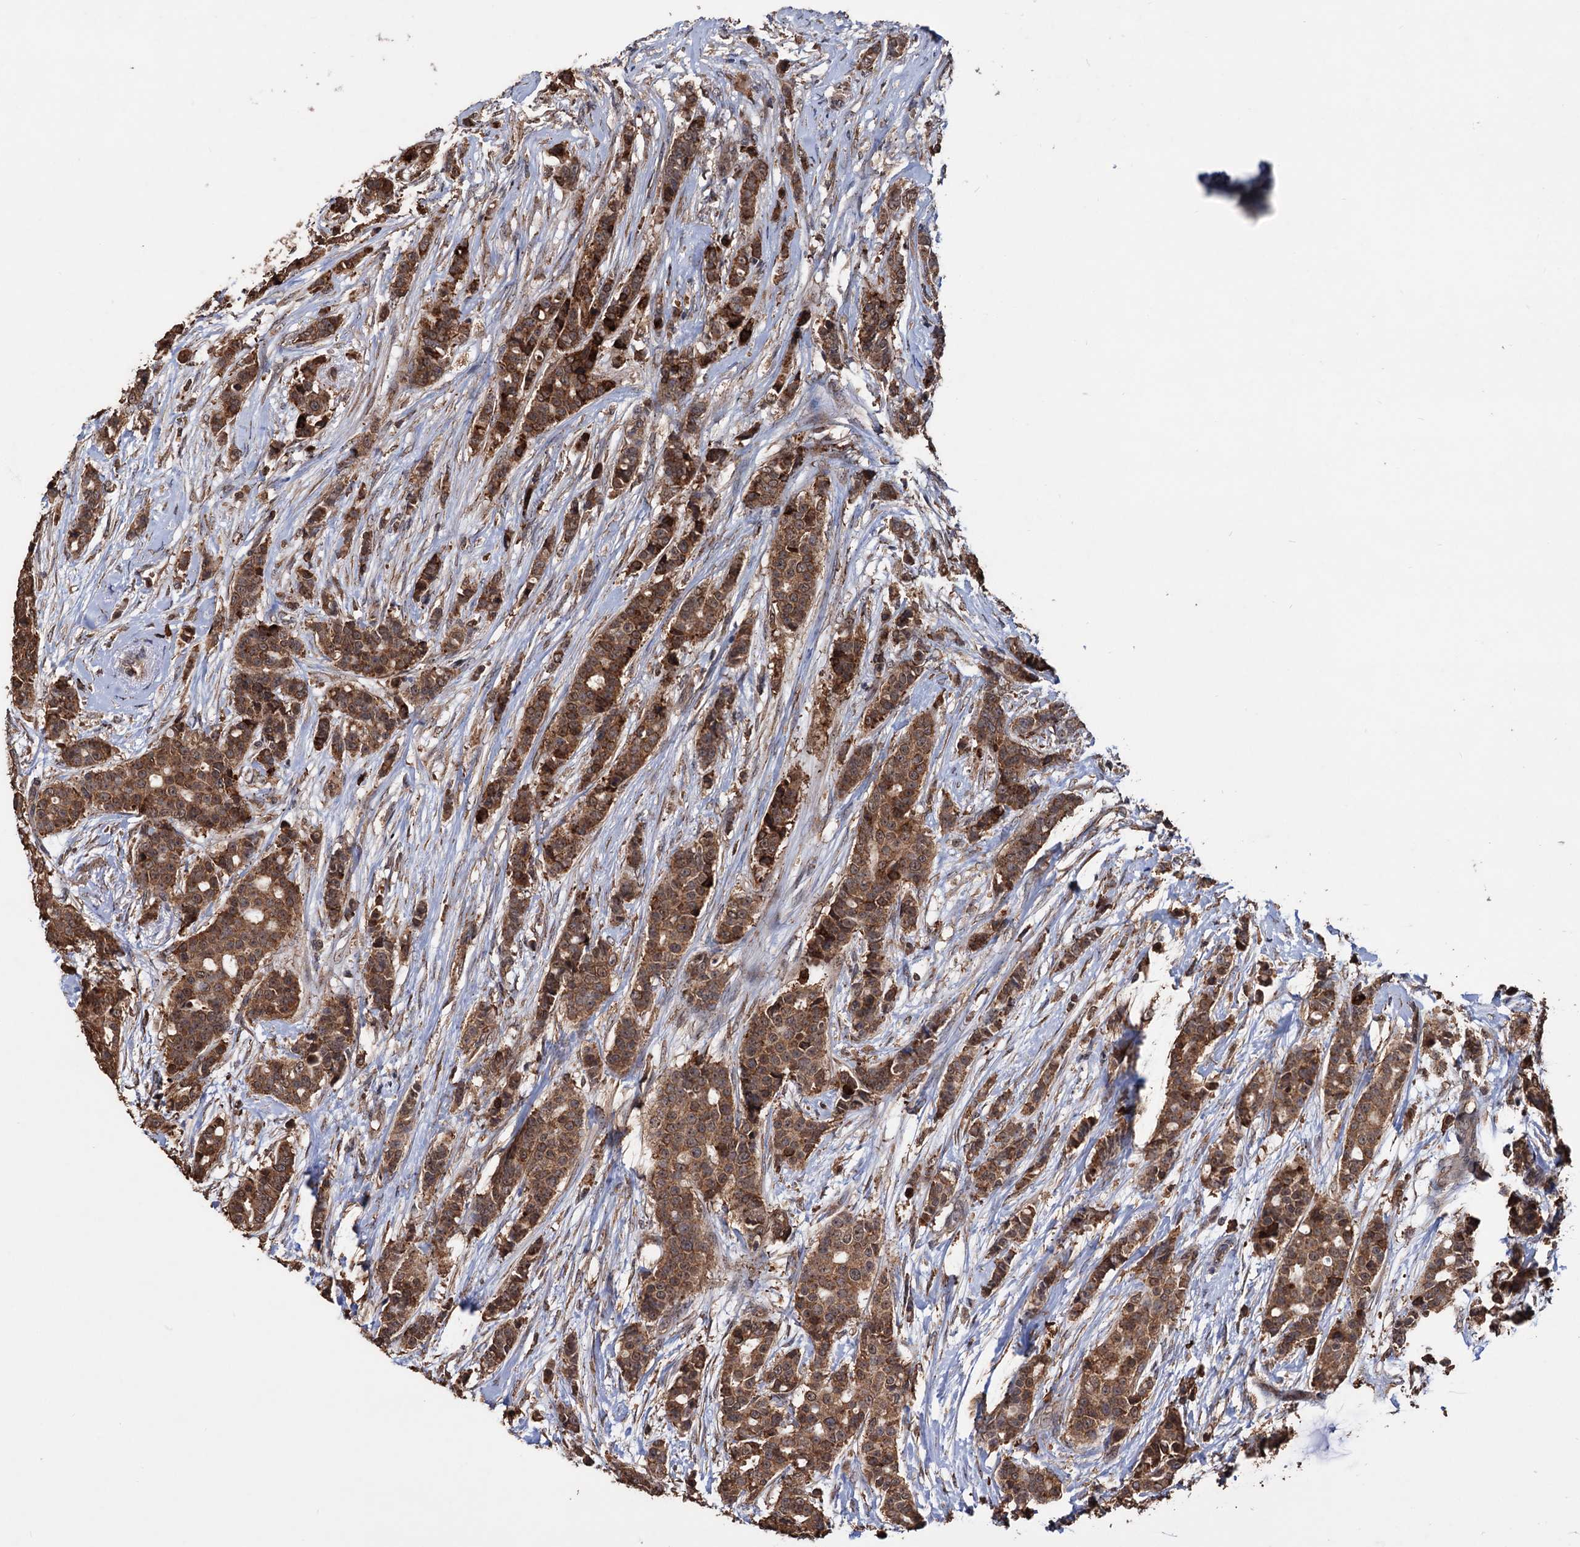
{"staining": {"intensity": "moderate", "quantity": ">75%", "location": "cytoplasmic/membranous"}, "tissue": "breast cancer", "cell_type": "Tumor cells", "image_type": "cancer", "snomed": [{"axis": "morphology", "description": "Lobular carcinoma"}, {"axis": "topography", "description": "Breast"}], "caption": "Brown immunohistochemical staining in lobular carcinoma (breast) reveals moderate cytoplasmic/membranous expression in approximately >75% of tumor cells.", "gene": "TBC1D12", "patient": {"sex": "female", "age": 51}}